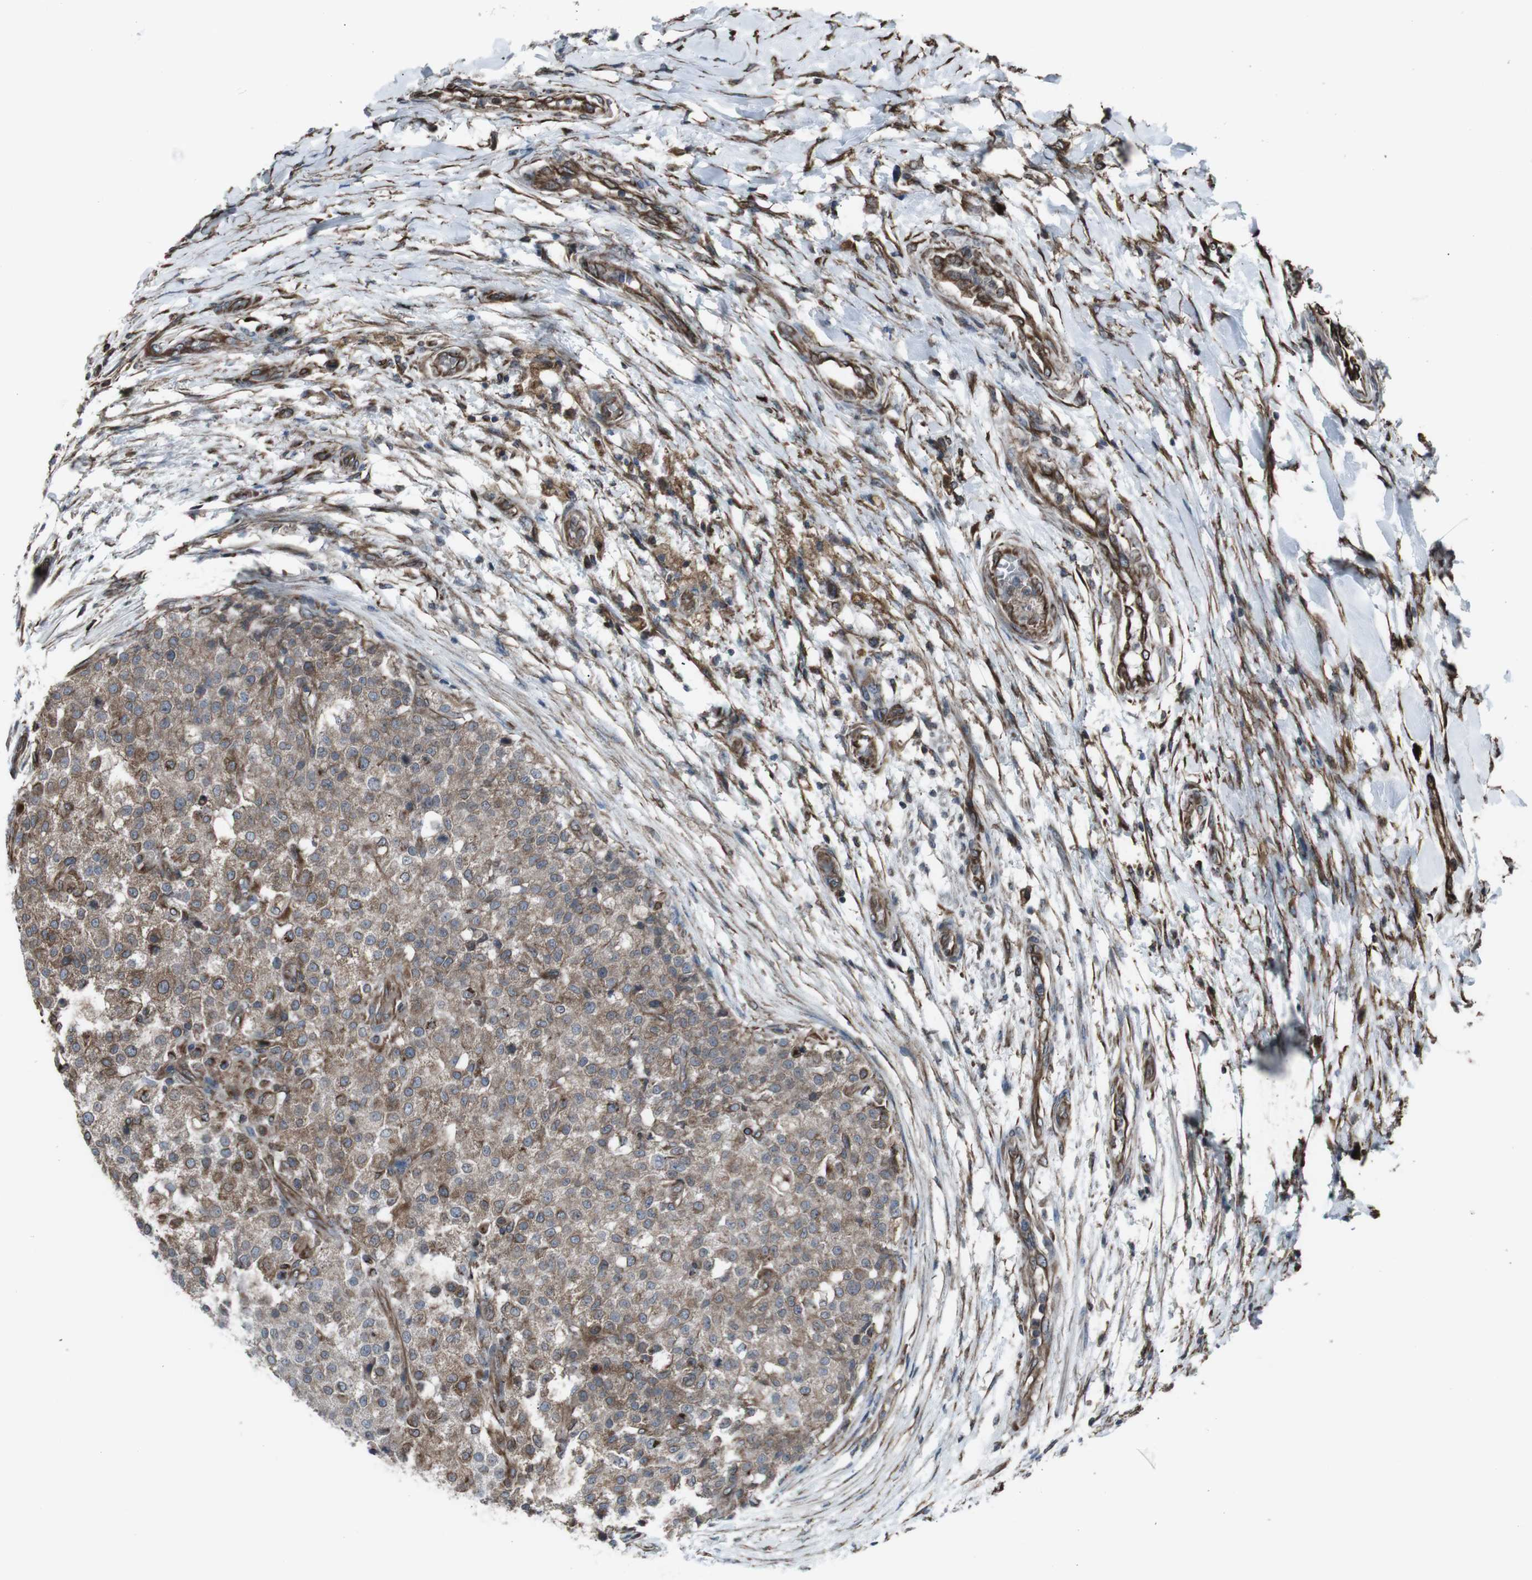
{"staining": {"intensity": "moderate", "quantity": ">75%", "location": "cytoplasmic/membranous"}, "tissue": "testis cancer", "cell_type": "Tumor cells", "image_type": "cancer", "snomed": [{"axis": "morphology", "description": "Seminoma, NOS"}, {"axis": "topography", "description": "Testis"}], "caption": "Testis cancer stained with DAB (3,3'-diaminobenzidine) immunohistochemistry exhibits medium levels of moderate cytoplasmic/membranous staining in approximately >75% of tumor cells. (DAB (3,3'-diaminobenzidine) IHC with brightfield microscopy, high magnification).", "gene": "TMEM141", "patient": {"sex": "male", "age": 59}}